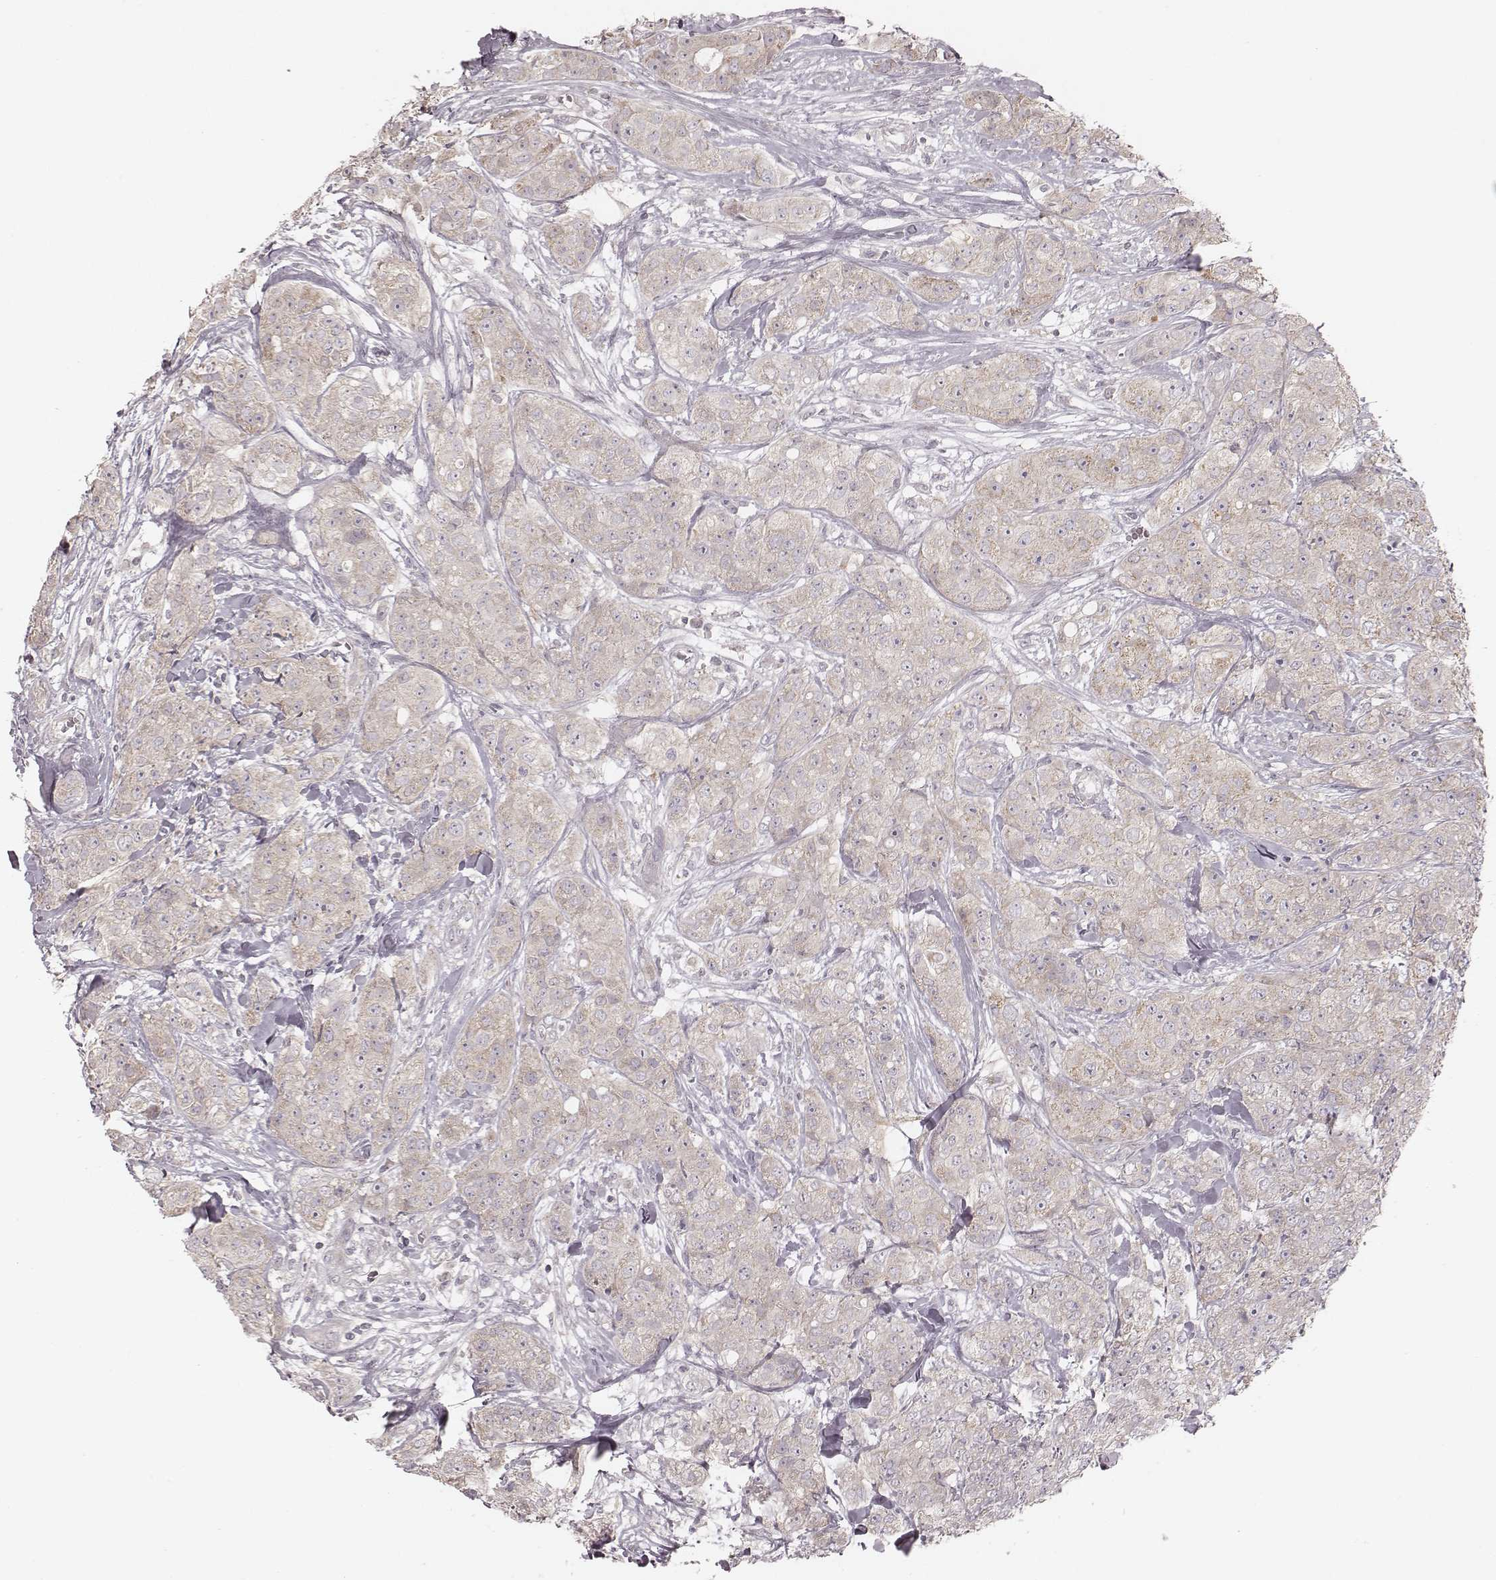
{"staining": {"intensity": "weak", "quantity": ">75%", "location": "cytoplasmic/membranous"}, "tissue": "breast cancer", "cell_type": "Tumor cells", "image_type": "cancer", "snomed": [{"axis": "morphology", "description": "Duct carcinoma"}, {"axis": "topography", "description": "Breast"}], "caption": "This is an image of immunohistochemistry (IHC) staining of breast cancer (intraductal carcinoma), which shows weak positivity in the cytoplasmic/membranous of tumor cells.", "gene": "TDRD5", "patient": {"sex": "female", "age": 43}}